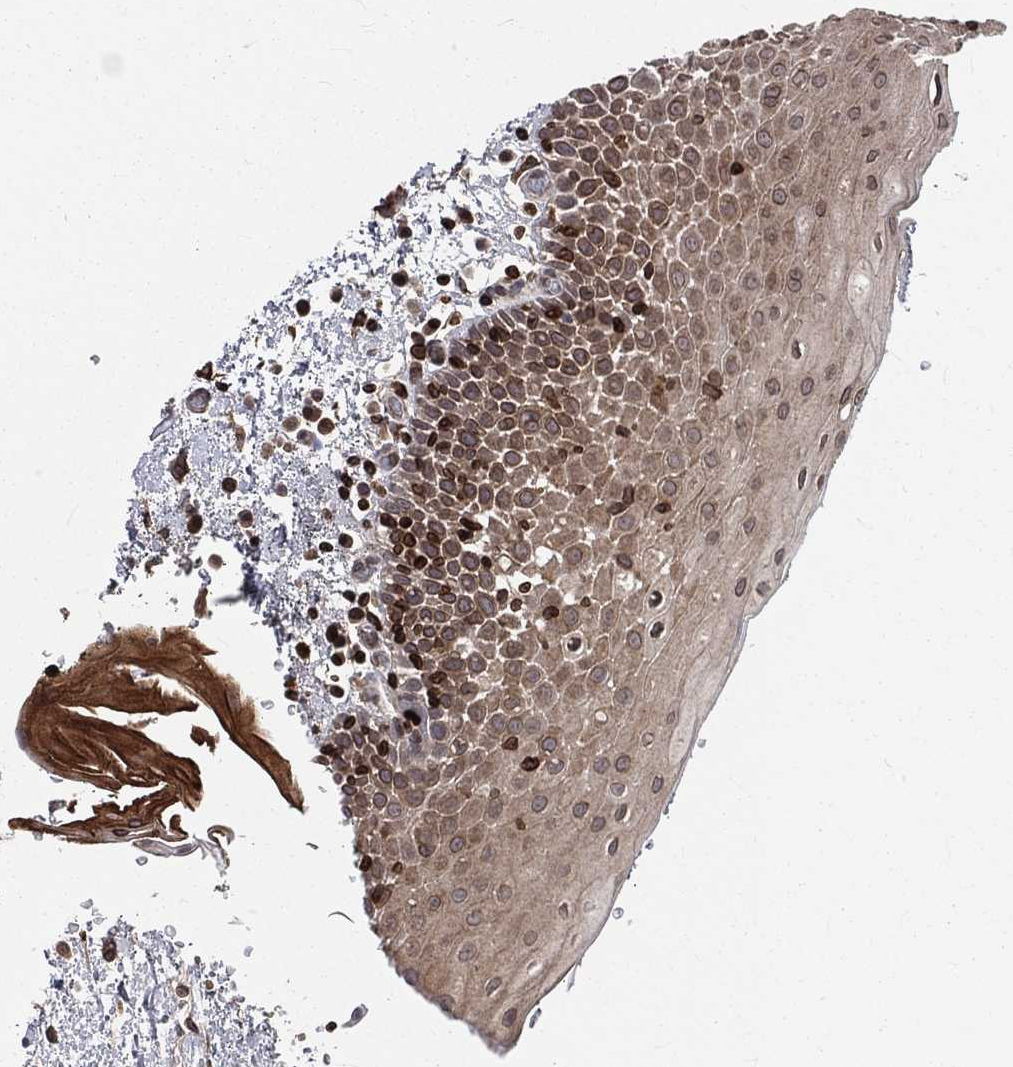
{"staining": {"intensity": "moderate", "quantity": "<25%", "location": "cytoplasmic/membranous,nuclear"}, "tissue": "oral mucosa", "cell_type": "Squamous epithelial cells", "image_type": "normal", "snomed": [{"axis": "morphology", "description": "Normal tissue, NOS"}, {"axis": "morphology", "description": "Squamous cell carcinoma, NOS"}, {"axis": "topography", "description": "Oral tissue"}, {"axis": "topography", "description": "Tounge, NOS"}, {"axis": "topography", "description": "Head-Neck"}], "caption": "Moderate cytoplasmic/membranous,nuclear protein expression is present in approximately <25% of squamous epithelial cells in oral mucosa. The staining was performed using DAB (3,3'-diaminobenzidine), with brown indicating positive protein expression. Nuclei are stained blue with hematoxylin.", "gene": "LBR", "patient": {"sex": "female", "age": 80}}